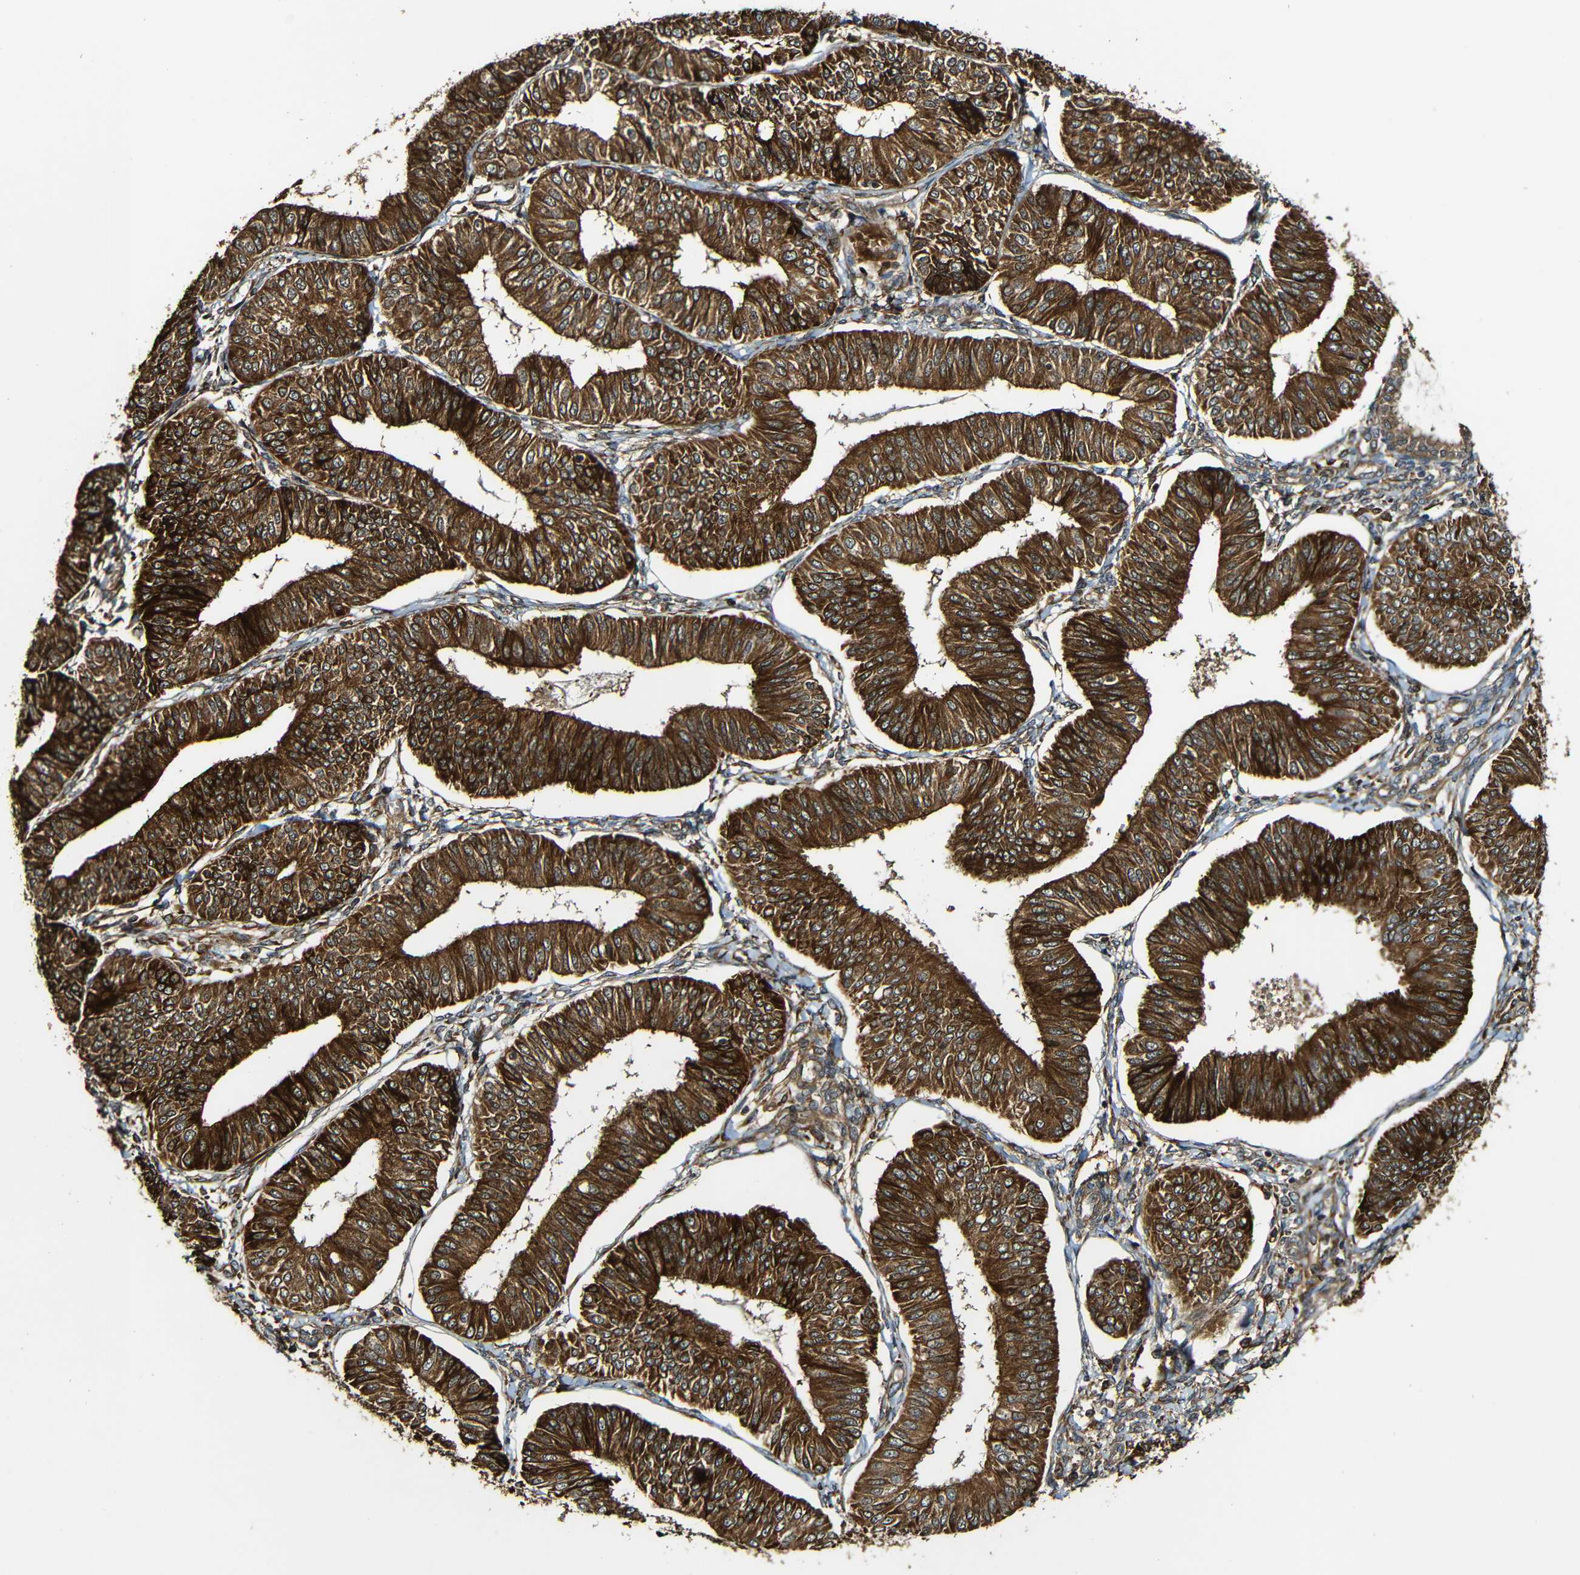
{"staining": {"intensity": "strong", "quantity": ">75%", "location": "cytoplasmic/membranous"}, "tissue": "endometrial cancer", "cell_type": "Tumor cells", "image_type": "cancer", "snomed": [{"axis": "morphology", "description": "Adenocarcinoma, NOS"}, {"axis": "topography", "description": "Endometrium"}], "caption": "Human adenocarcinoma (endometrial) stained with a brown dye displays strong cytoplasmic/membranous positive positivity in approximately >75% of tumor cells.", "gene": "CASP8", "patient": {"sex": "female", "age": 58}}